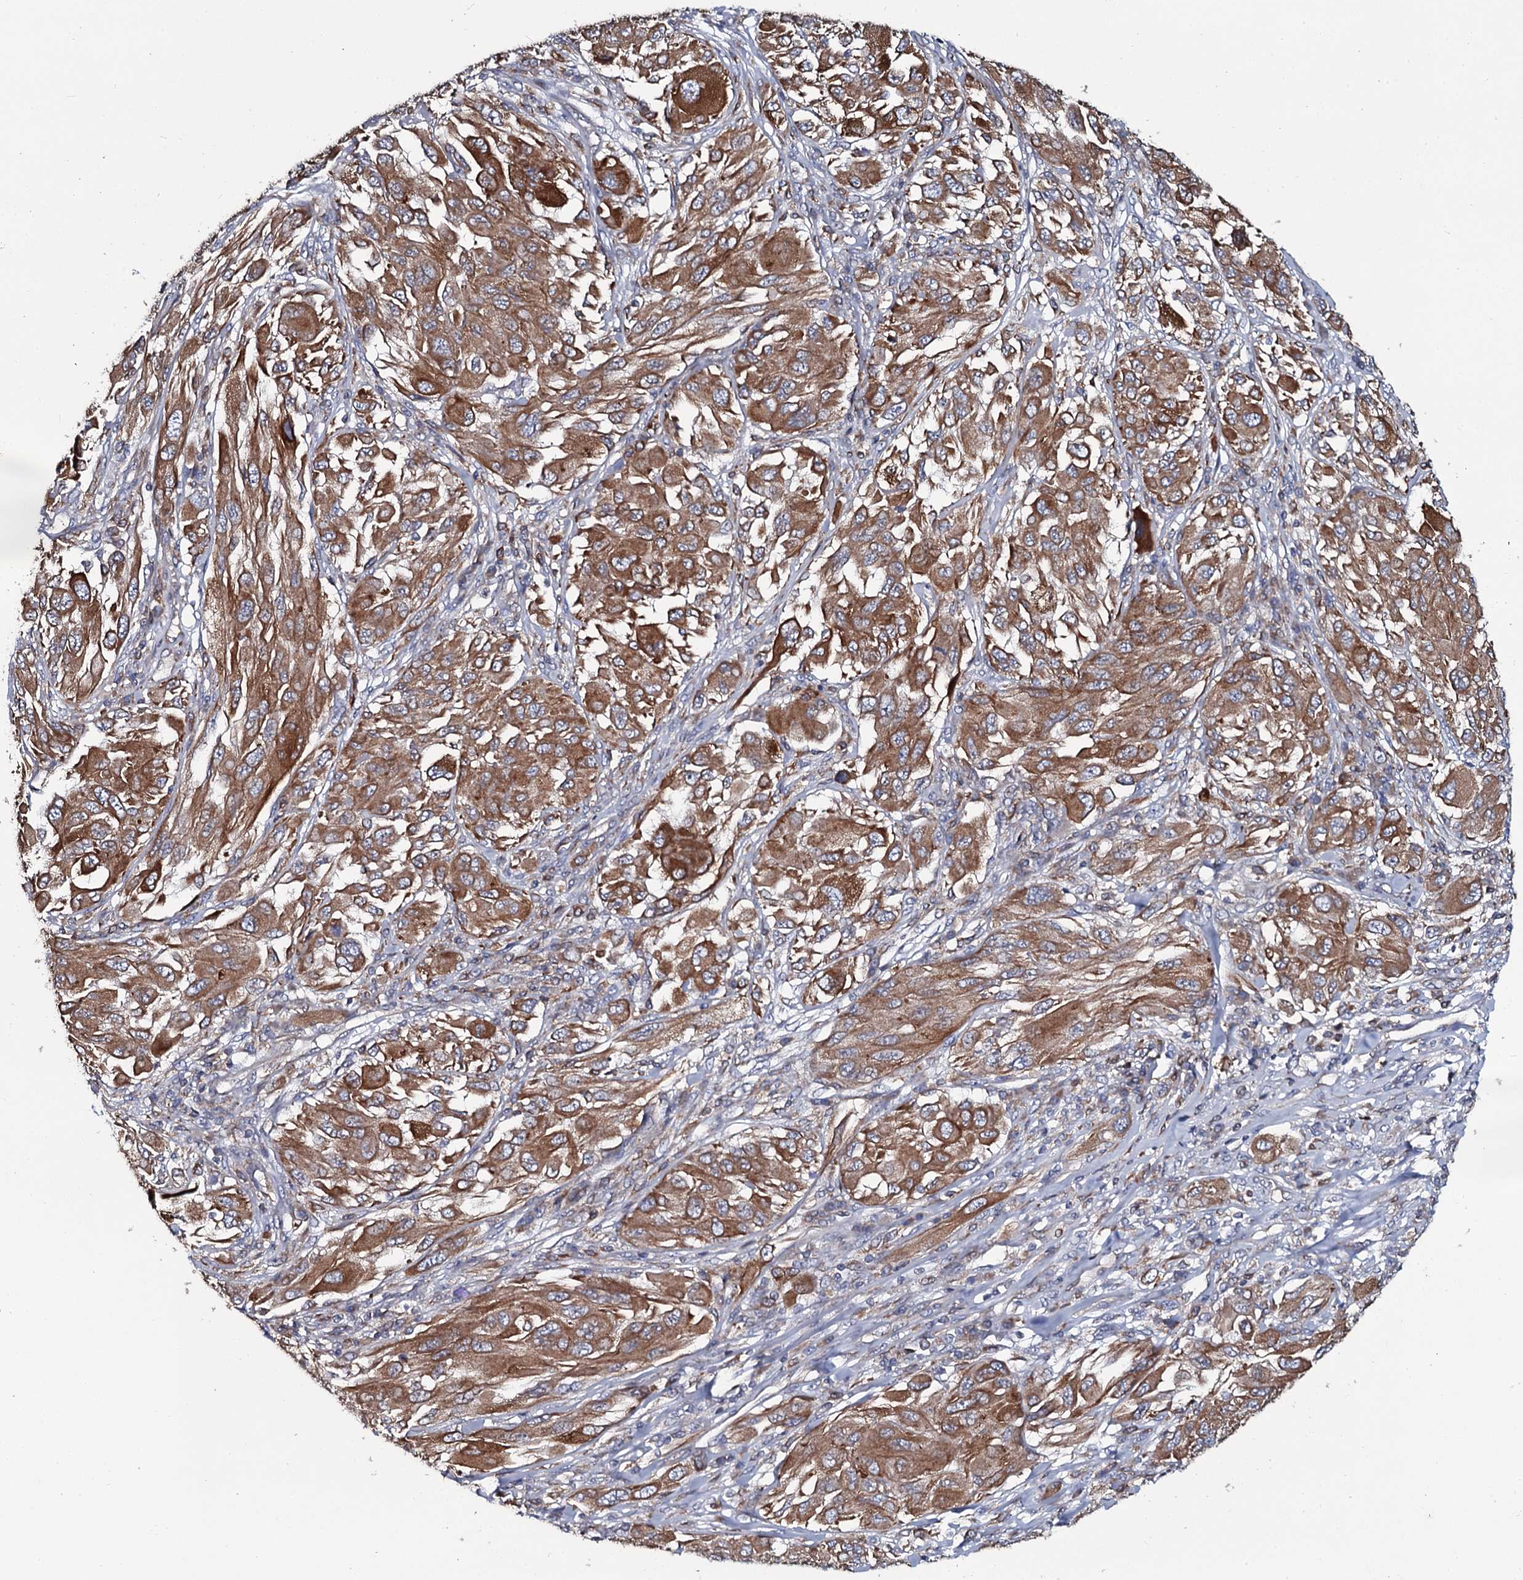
{"staining": {"intensity": "moderate", "quantity": ">75%", "location": "cytoplasmic/membranous"}, "tissue": "melanoma", "cell_type": "Tumor cells", "image_type": "cancer", "snomed": [{"axis": "morphology", "description": "Malignant melanoma, NOS"}, {"axis": "topography", "description": "Skin"}], "caption": "This is a histology image of immunohistochemistry staining of melanoma, which shows moderate positivity in the cytoplasmic/membranous of tumor cells.", "gene": "TMEM151A", "patient": {"sex": "female", "age": 91}}